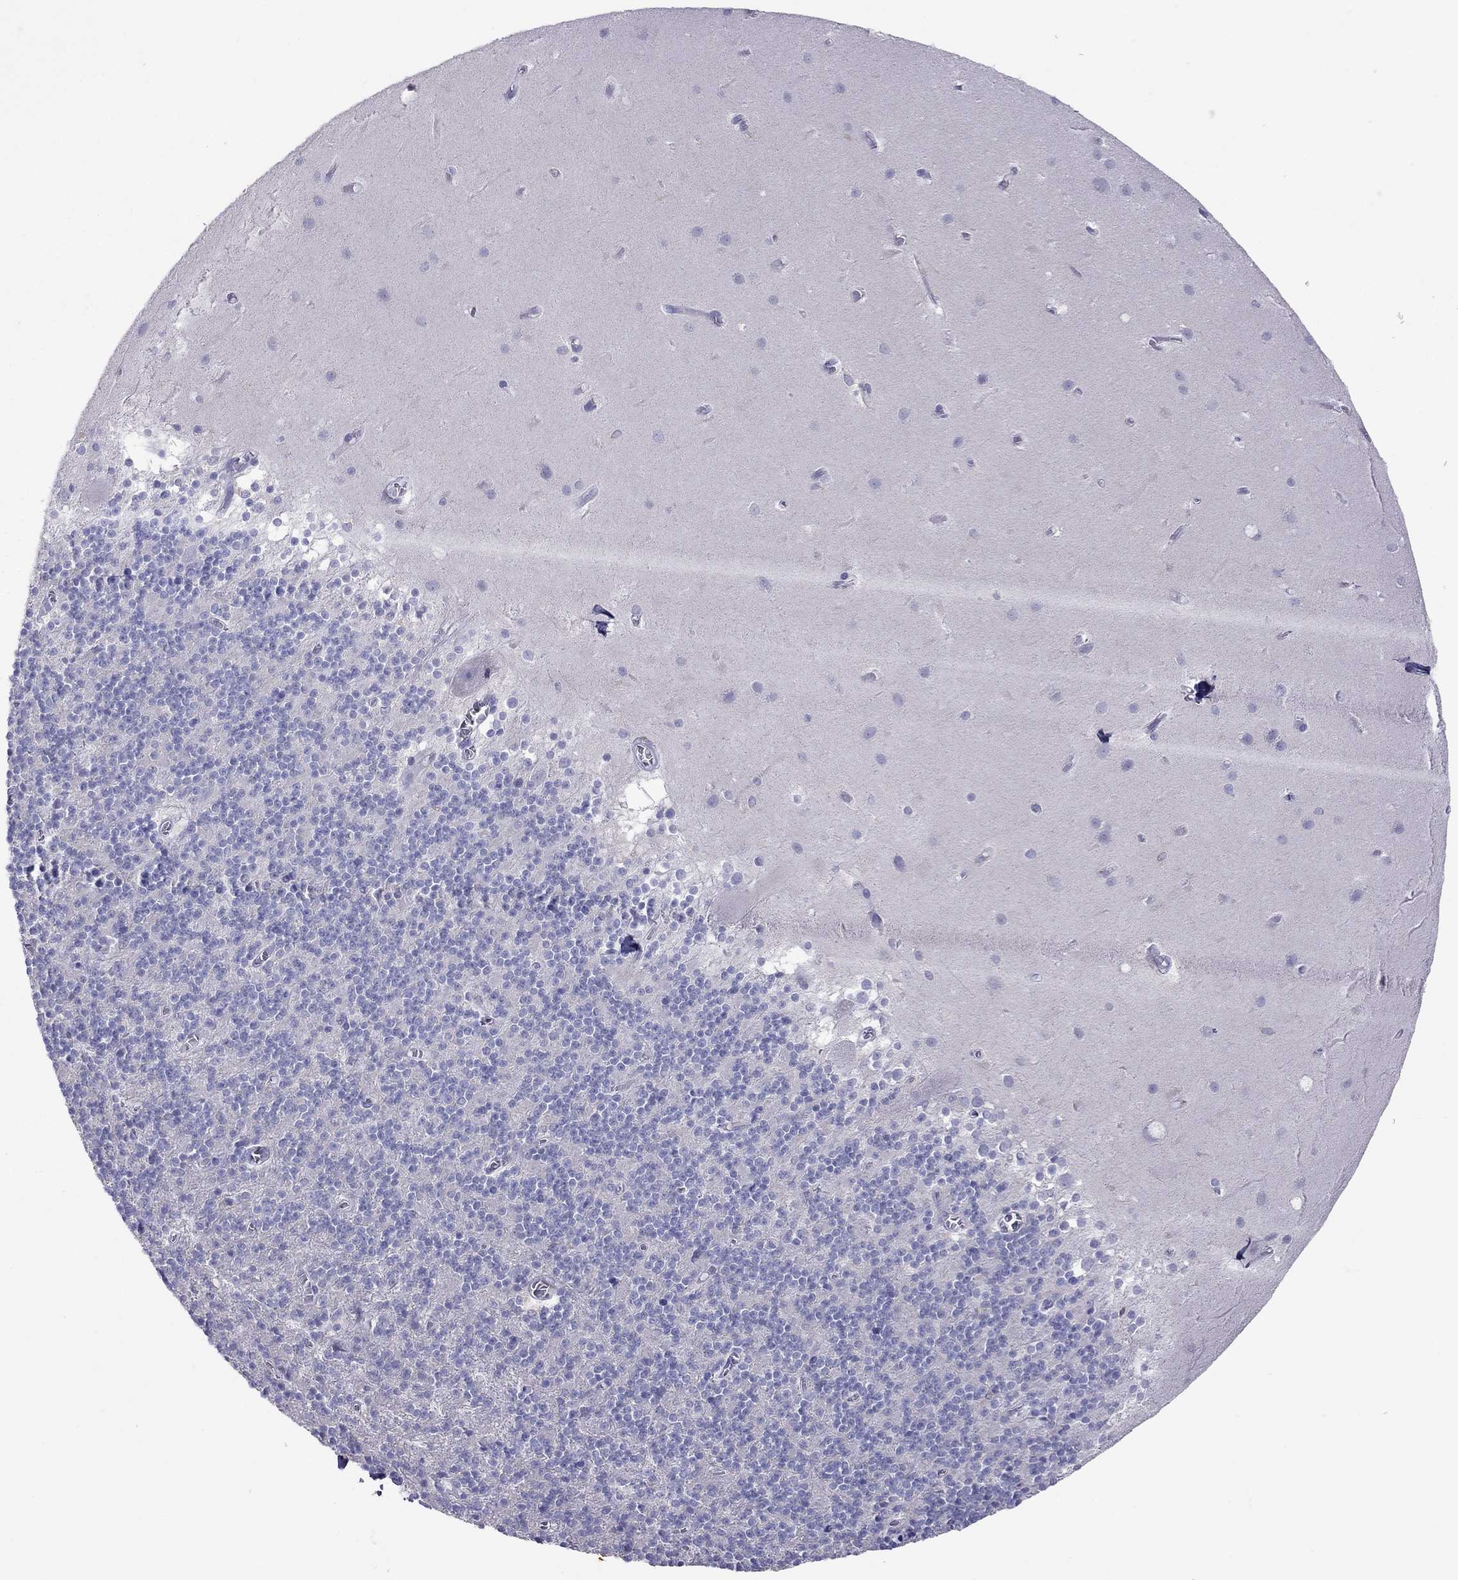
{"staining": {"intensity": "negative", "quantity": "none", "location": "none"}, "tissue": "cerebellum", "cell_type": "Cells in granular layer", "image_type": "normal", "snomed": [{"axis": "morphology", "description": "Normal tissue, NOS"}, {"axis": "topography", "description": "Cerebellum"}], "caption": "Immunohistochemistry (IHC) of normal cerebellum shows no positivity in cells in granular layer. (Stains: DAB (3,3'-diaminobenzidine) immunohistochemistry with hematoxylin counter stain, Microscopy: brightfield microscopy at high magnification).", "gene": "ENSG00000288637", "patient": {"sex": "male", "age": 70}}